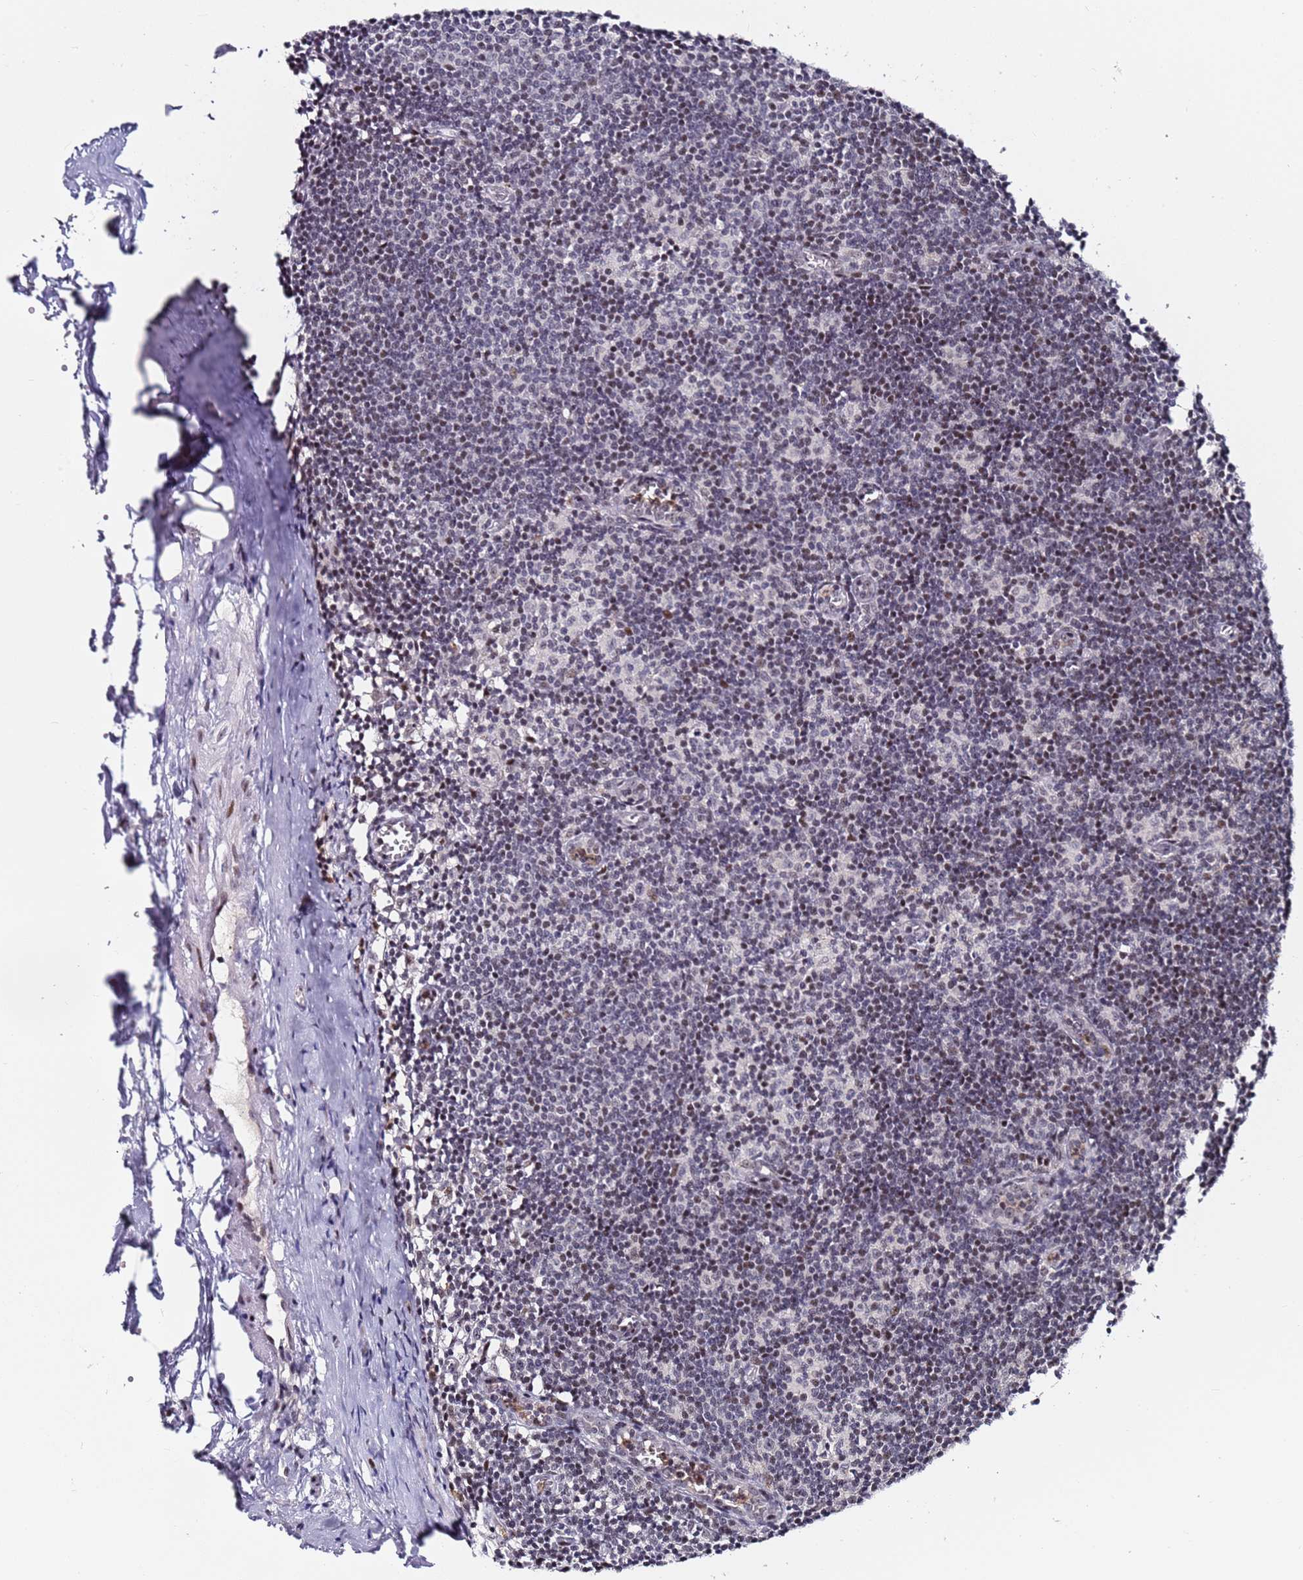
{"staining": {"intensity": "moderate", "quantity": "25%-75%", "location": "nuclear"}, "tissue": "lymph node", "cell_type": "Germinal center cells", "image_type": "normal", "snomed": [{"axis": "morphology", "description": "Normal tissue, NOS"}, {"axis": "topography", "description": "Lymph node"}], "caption": "Lymph node stained with IHC reveals moderate nuclear expression in about 25%-75% of germinal center cells.", "gene": "FCF1", "patient": {"sex": "female", "age": 42}}